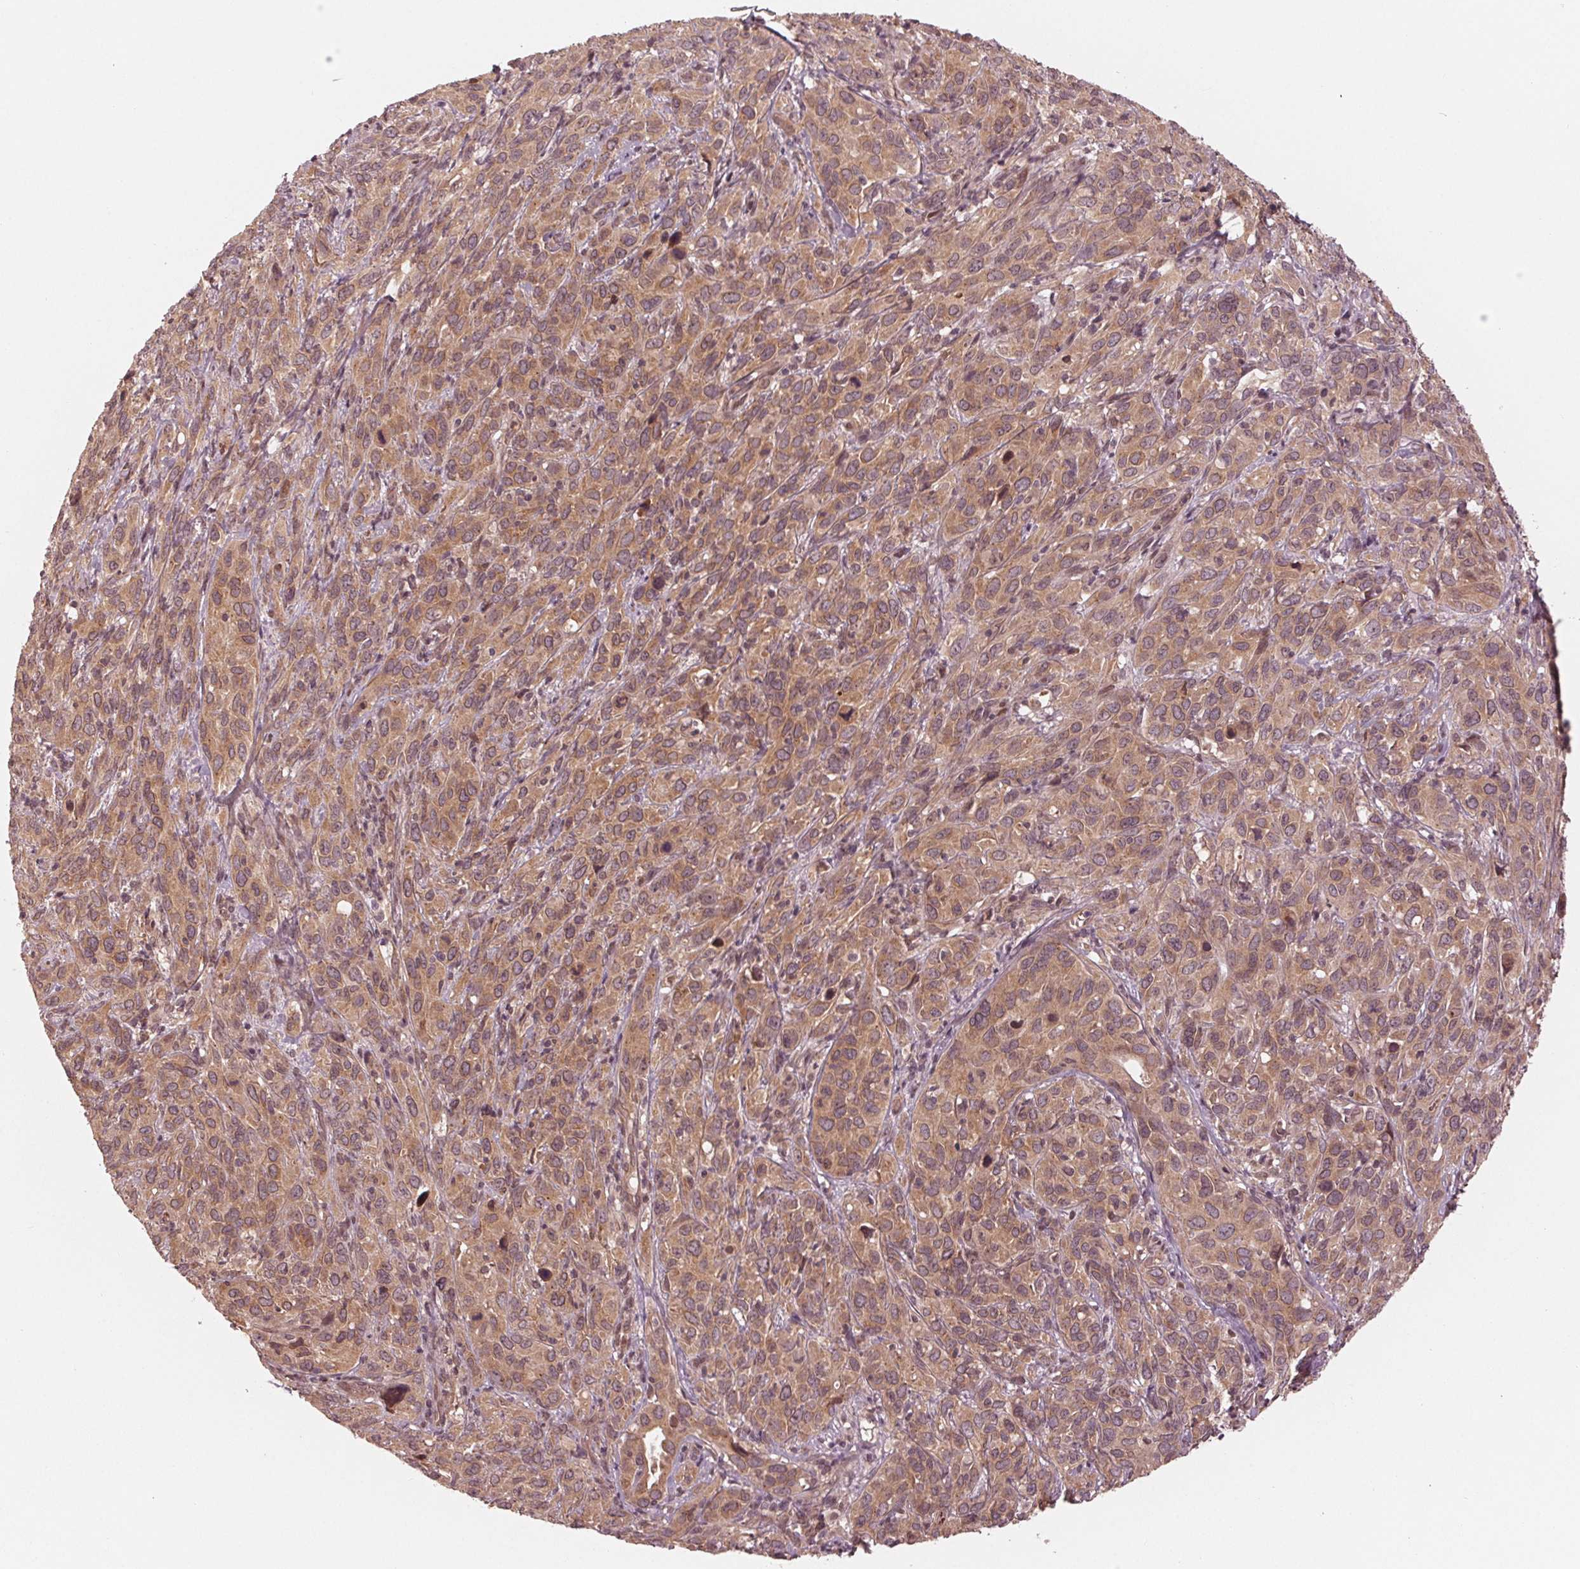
{"staining": {"intensity": "moderate", "quantity": ">75%", "location": "cytoplasmic/membranous"}, "tissue": "cervical cancer", "cell_type": "Tumor cells", "image_type": "cancer", "snomed": [{"axis": "morphology", "description": "Squamous cell carcinoma, NOS"}, {"axis": "topography", "description": "Cervix"}], "caption": "Human squamous cell carcinoma (cervical) stained for a protein (brown) demonstrates moderate cytoplasmic/membranous positive positivity in approximately >75% of tumor cells.", "gene": "ZNF471", "patient": {"sex": "female", "age": 51}}